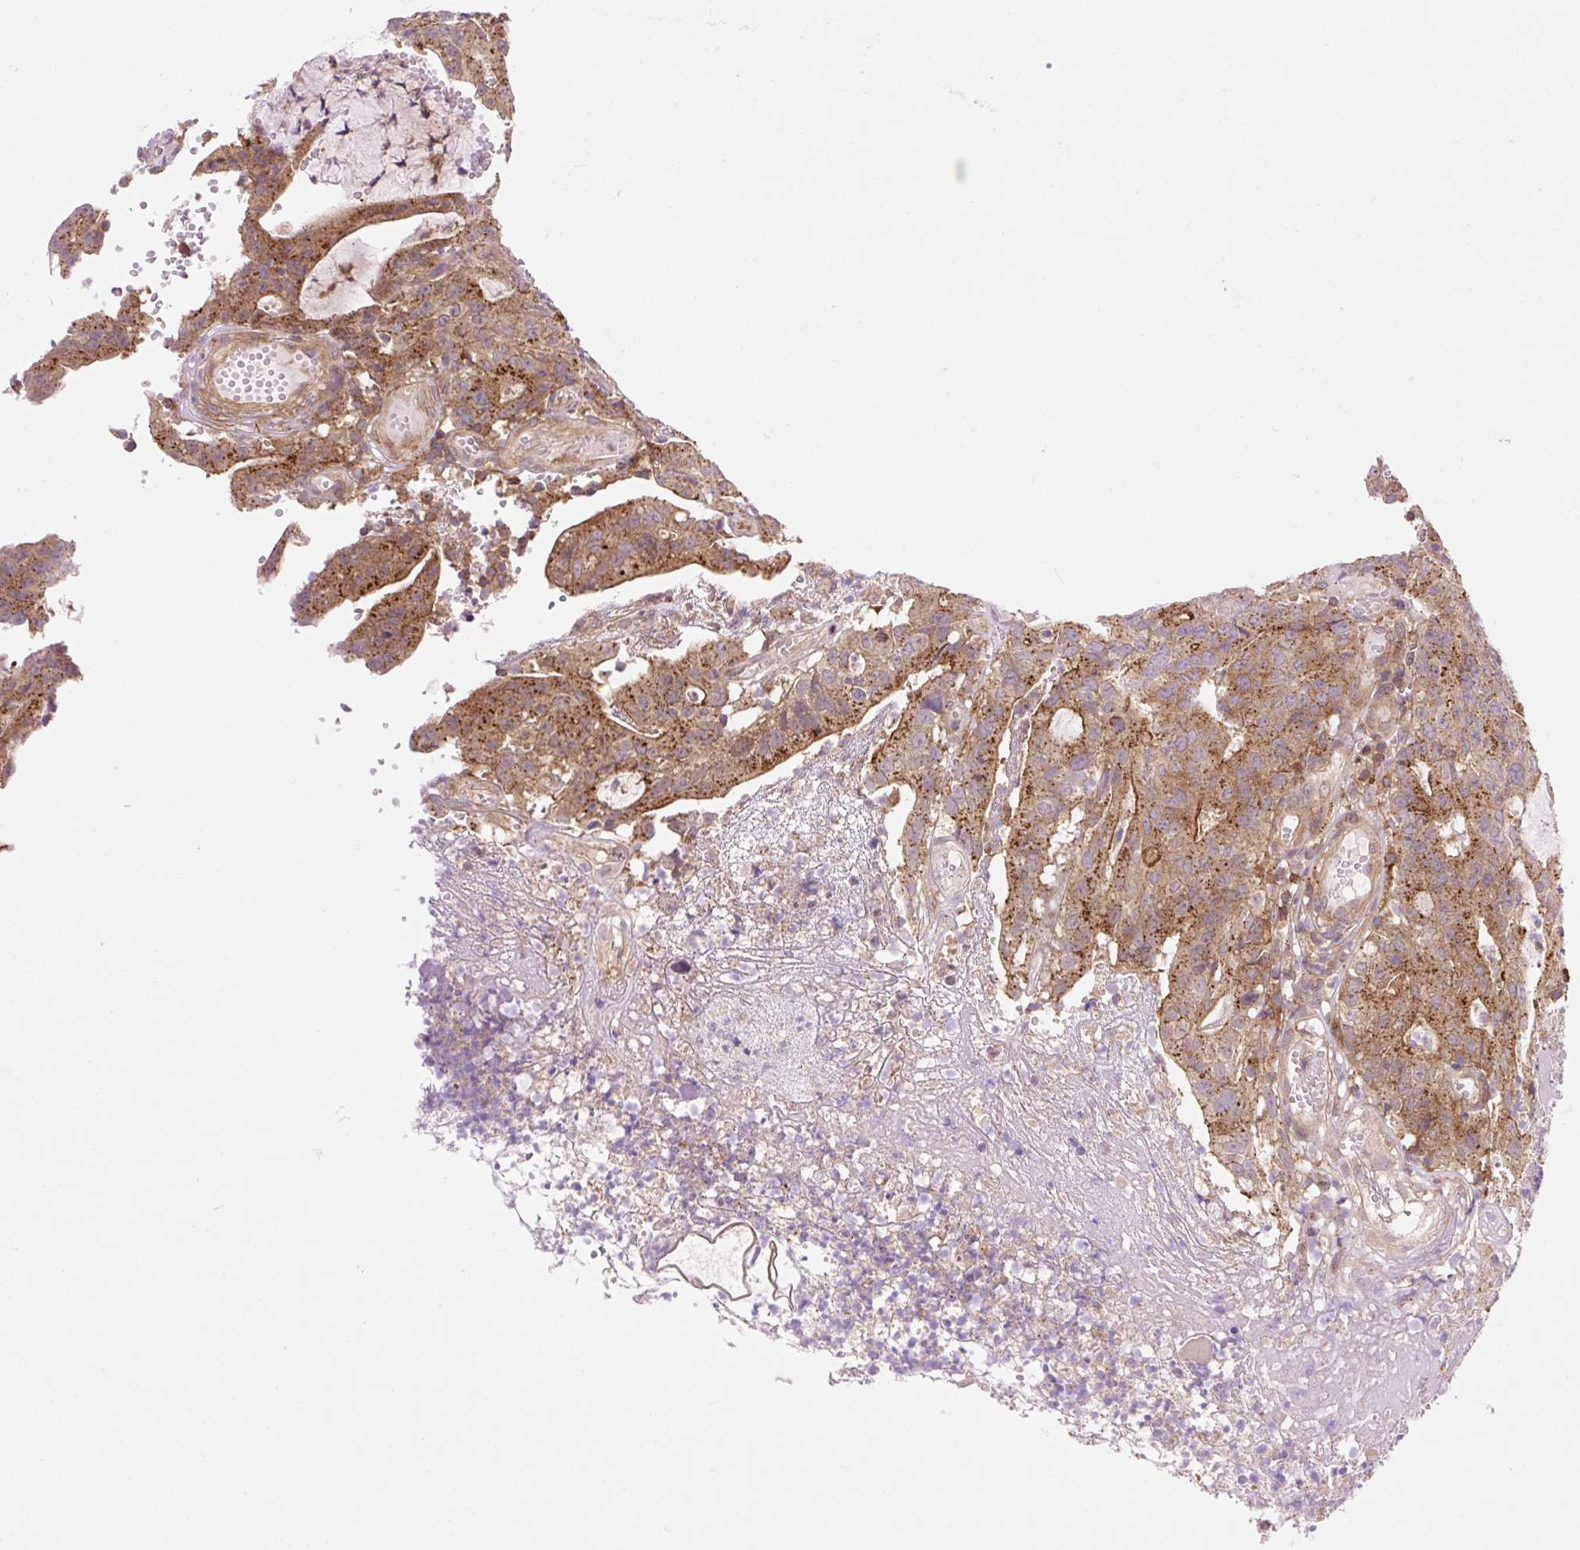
{"staining": {"intensity": "moderate", "quantity": ">75%", "location": "cytoplasmic/membranous"}, "tissue": "colorectal cancer", "cell_type": "Tumor cells", "image_type": "cancer", "snomed": [{"axis": "morphology", "description": "Adenocarcinoma, NOS"}, {"axis": "topography", "description": "Colon"}], "caption": "Immunohistochemistry (IHC) image of neoplastic tissue: human adenocarcinoma (colorectal) stained using IHC exhibits medium levels of moderate protein expression localized specifically in the cytoplasmic/membranous of tumor cells, appearing as a cytoplasmic/membranous brown color.", "gene": "VPS4A", "patient": {"sex": "male", "age": 83}}